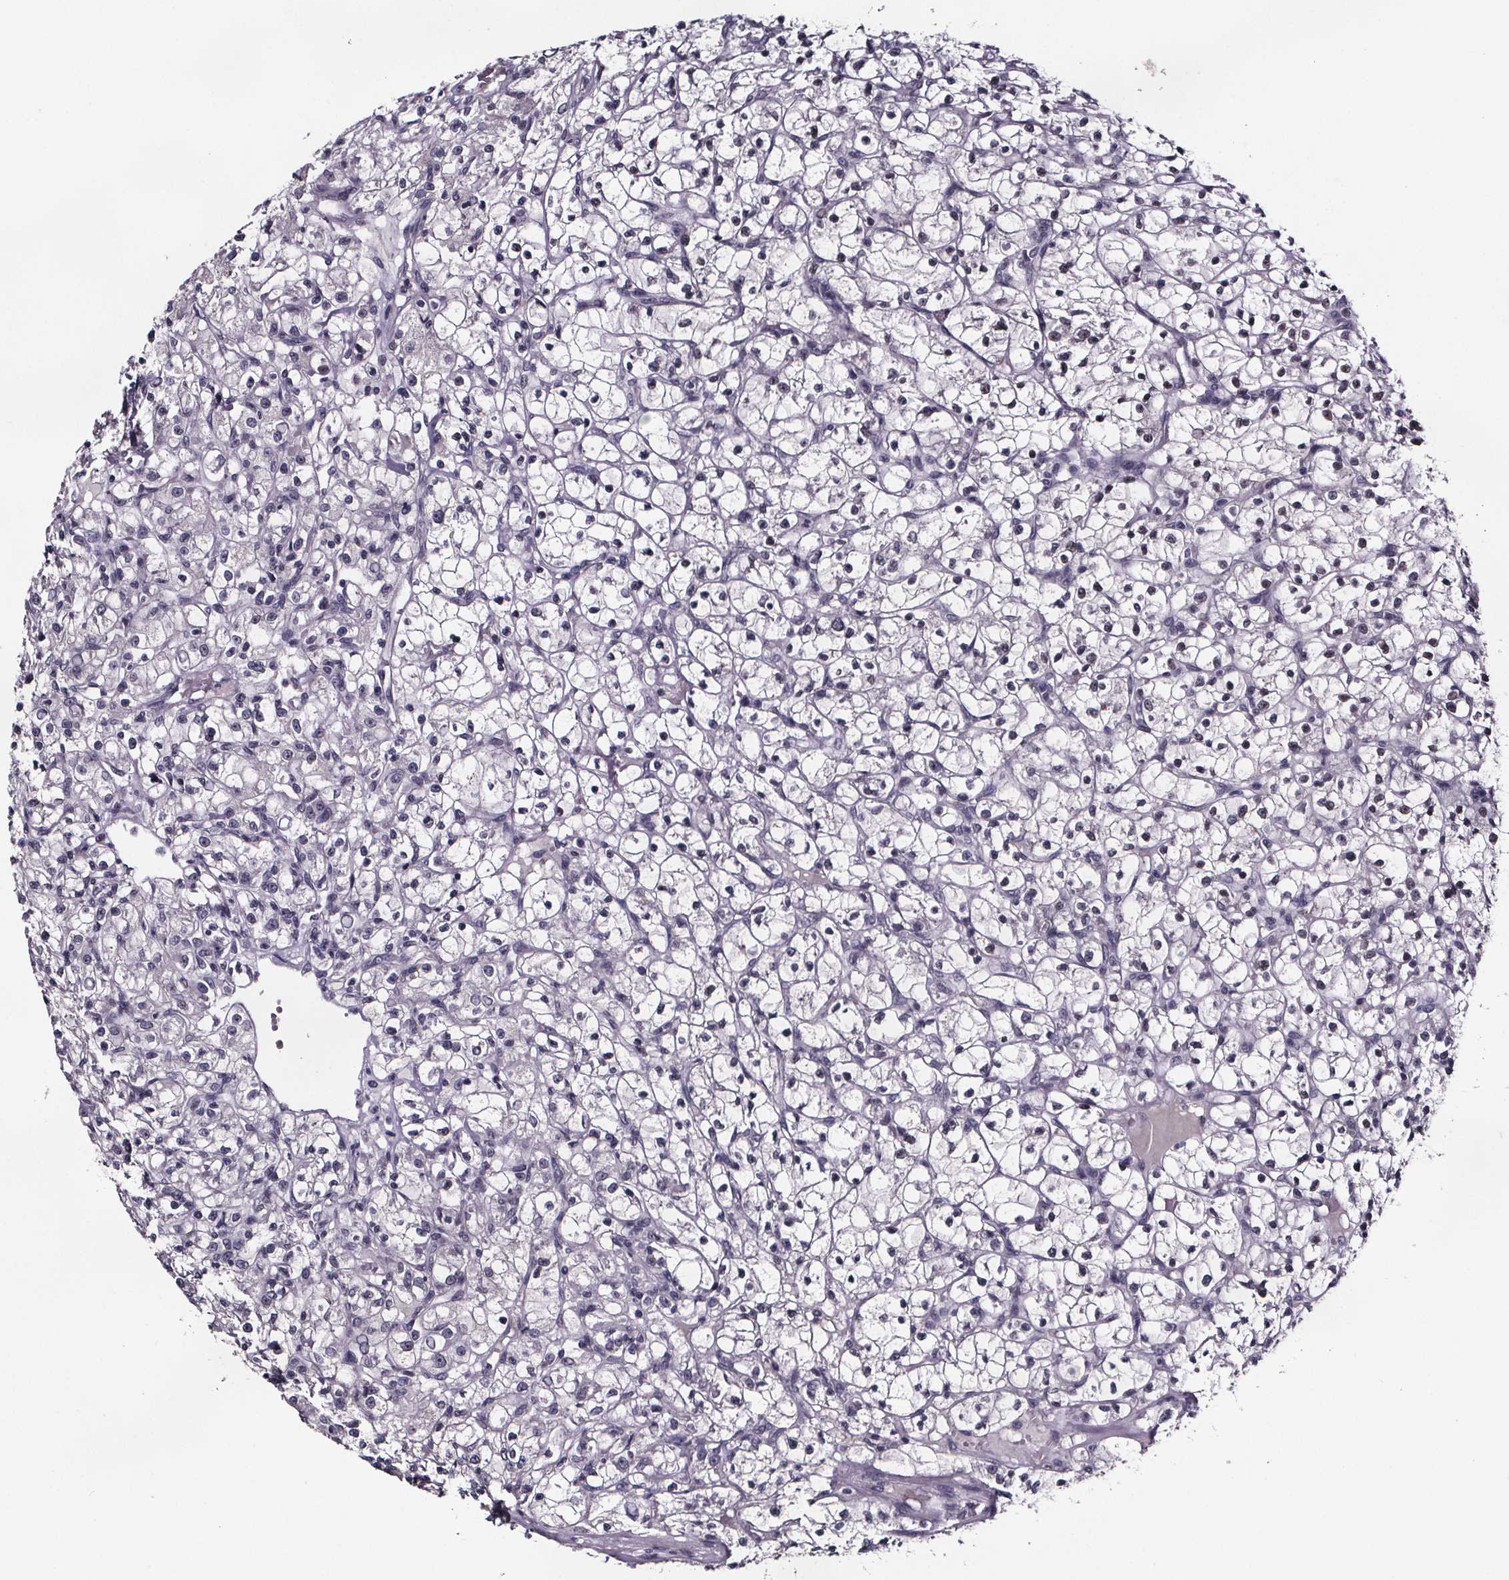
{"staining": {"intensity": "negative", "quantity": "none", "location": "none"}, "tissue": "renal cancer", "cell_type": "Tumor cells", "image_type": "cancer", "snomed": [{"axis": "morphology", "description": "Adenocarcinoma, NOS"}, {"axis": "topography", "description": "Kidney"}], "caption": "Immunohistochemistry of adenocarcinoma (renal) shows no positivity in tumor cells.", "gene": "AR", "patient": {"sex": "female", "age": 59}}